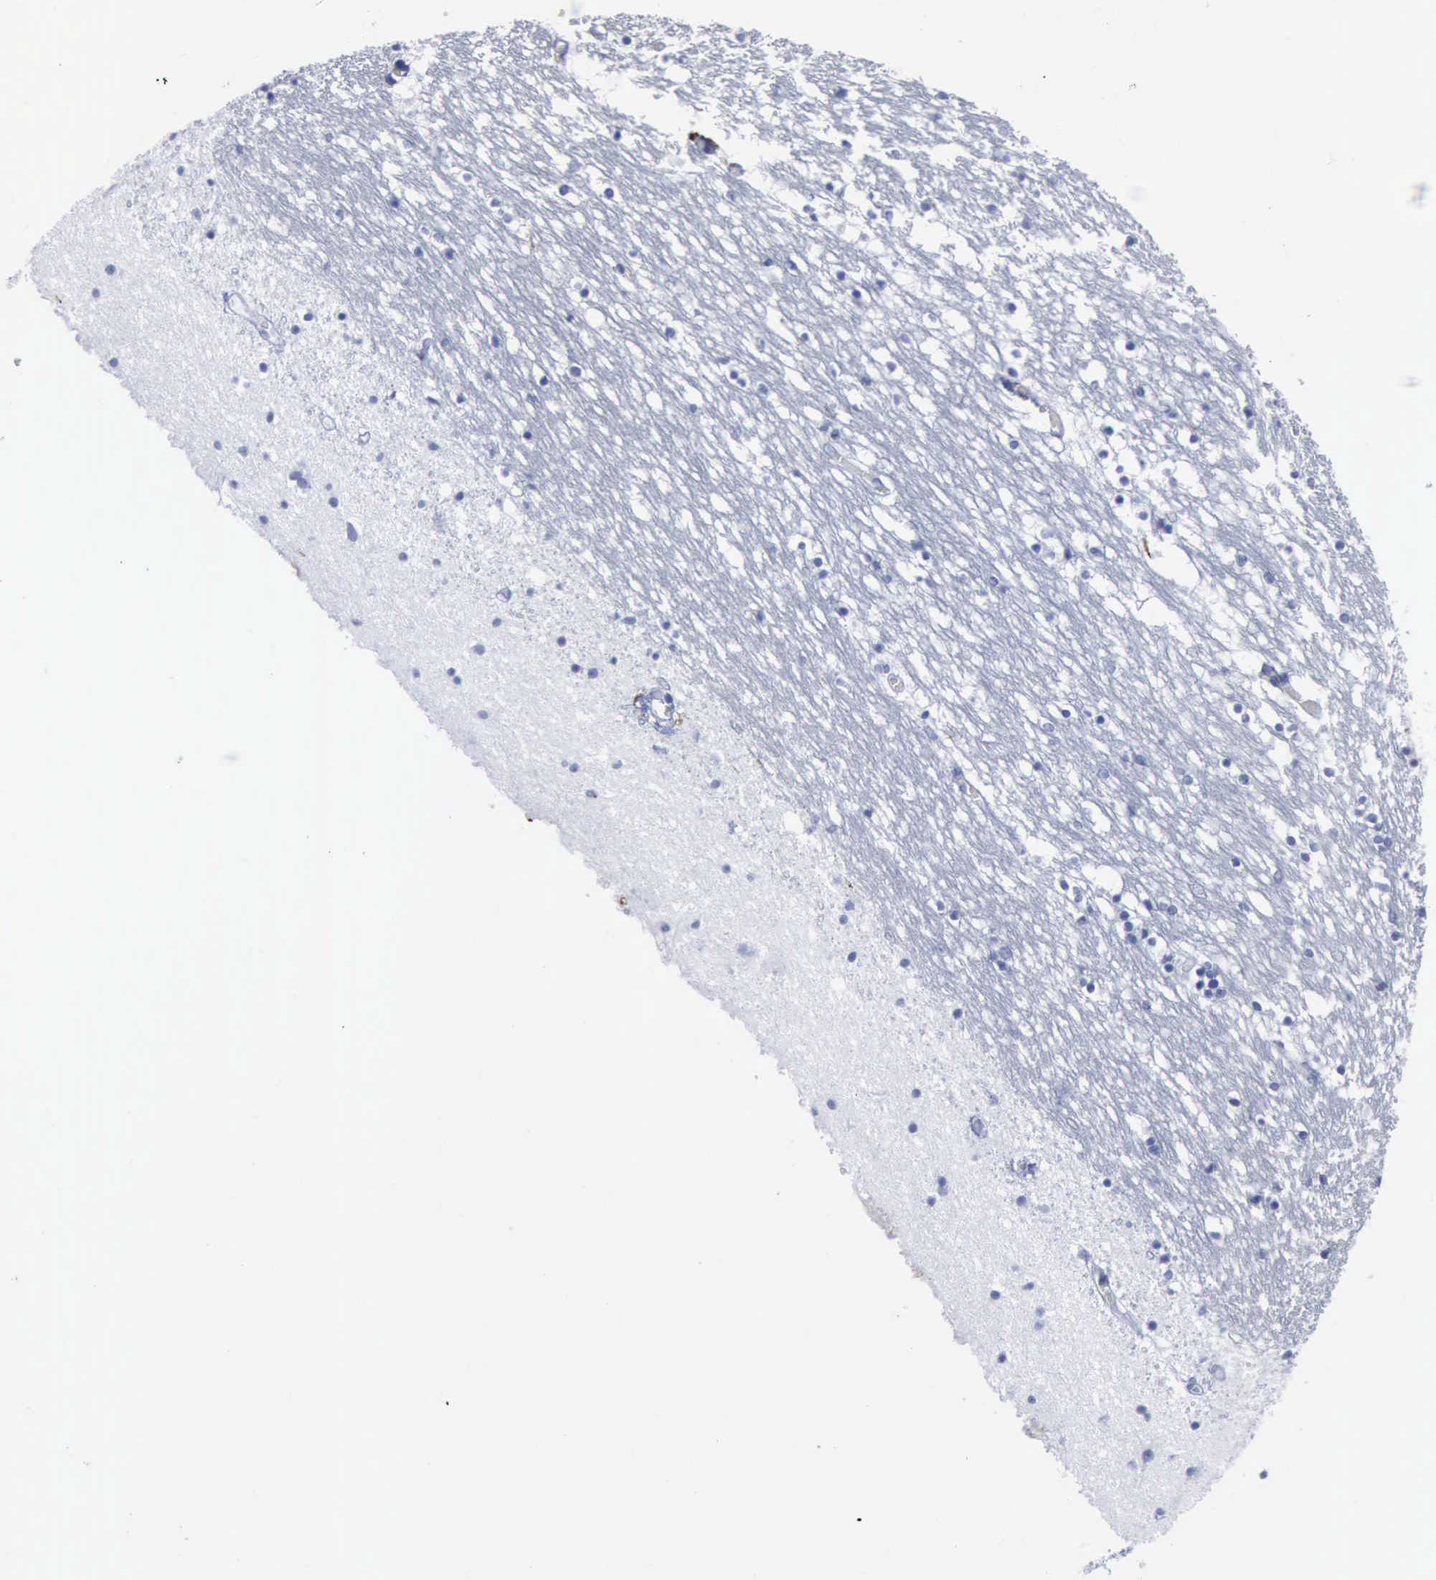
{"staining": {"intensity": "negative", "quantity": "none", "location": "none"}, "tissue": "caudate", "cell_type": "Glial cells", "image_type": "normal", "snomed": [{"axis": "morphology", "description": "Normal tissue, NOS"}, {"axis": "topography", "description": "Lateral ventricle wall"}], "caption": "Protein analysis of unremarkable caudate exhibits no significant staining in glial cells.", "gene": "NGFR", "patient": {"sex": "male", "age": 45}}